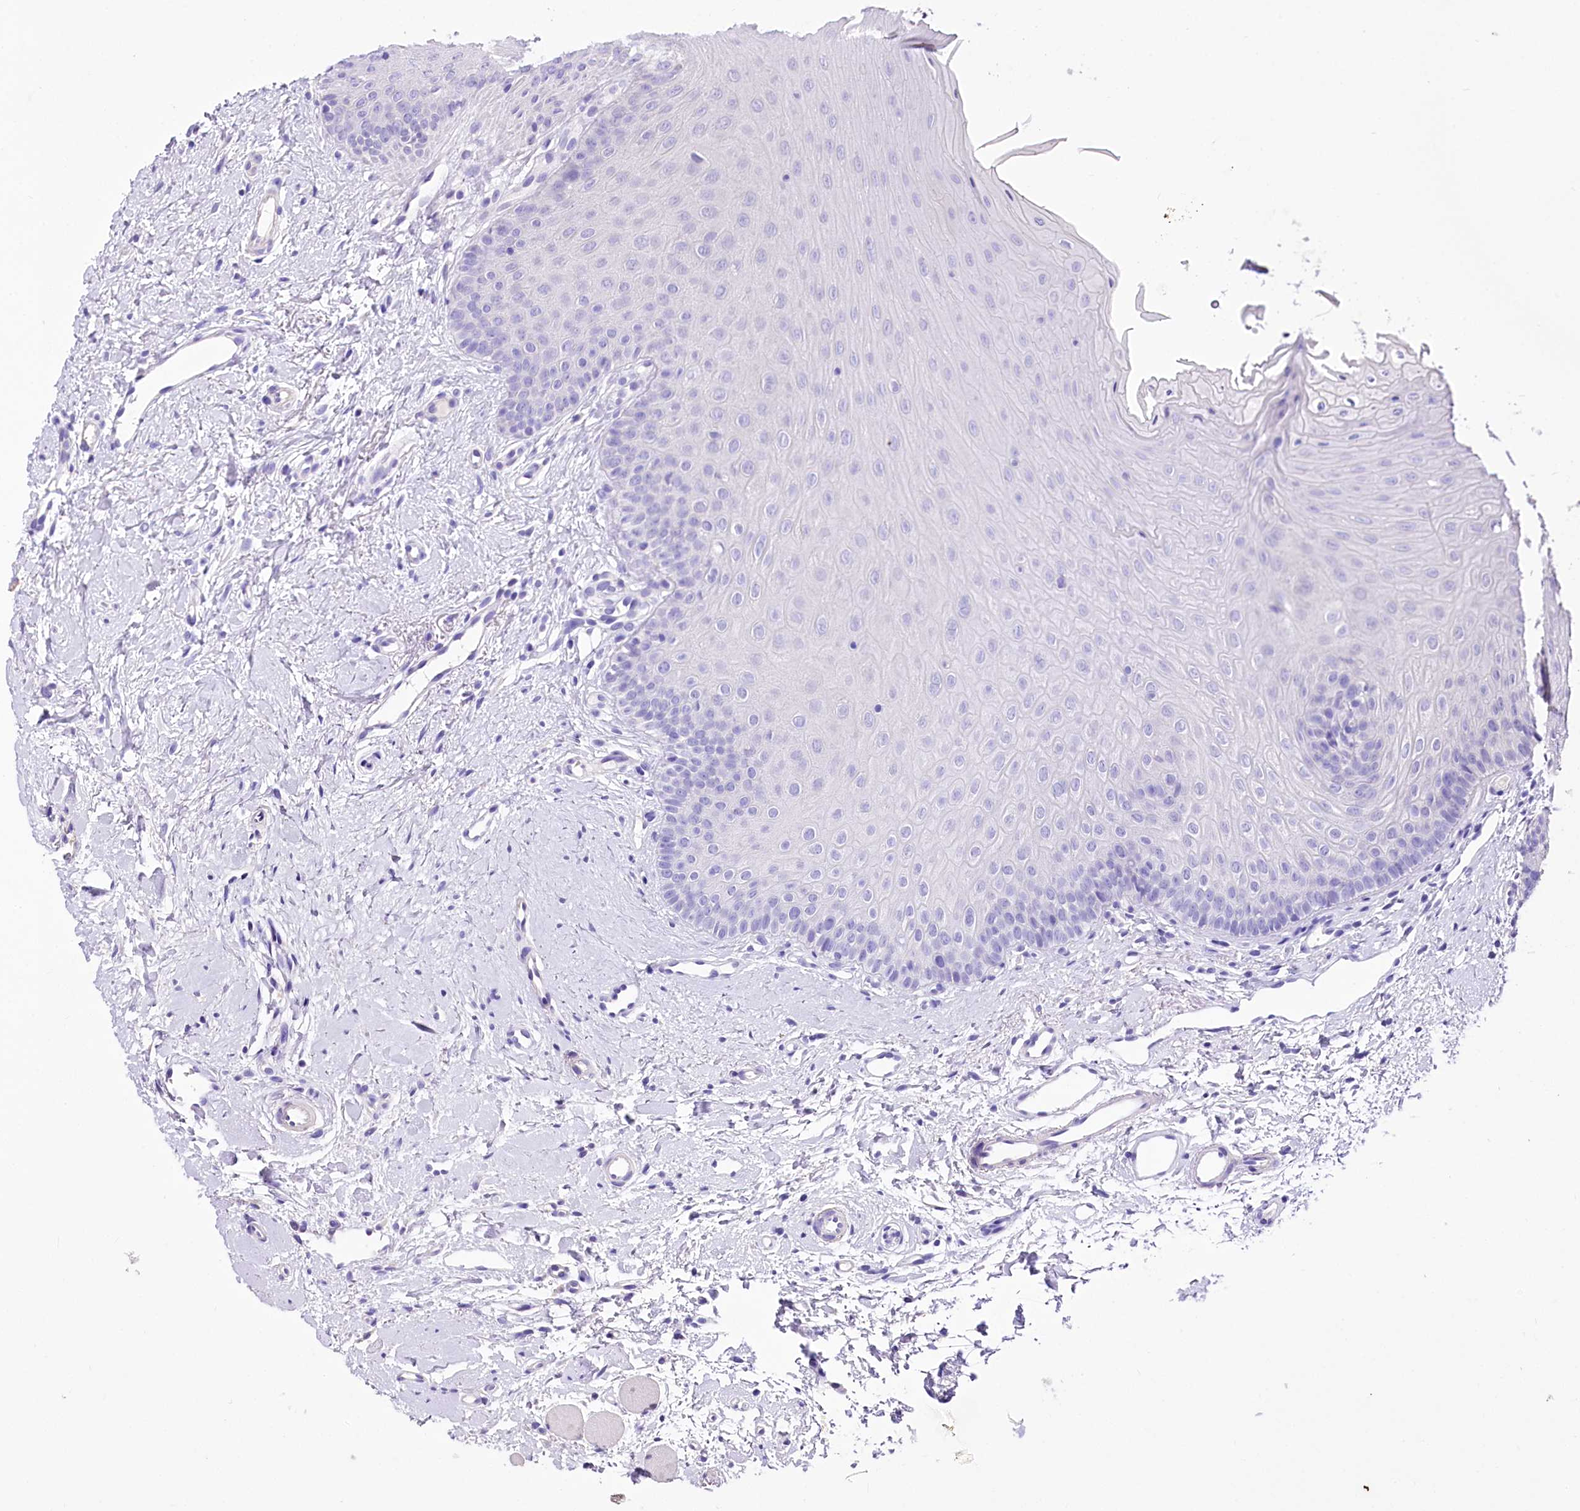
{"staining": {"intensity": "negative", "quantity": "none", "location": "none"}, "tissue": "oral mucosa", "cell_type": "Squamous epithelial cells", "image_type": "normal", "snomed": [{"axis": "morphology", "description": "Normal tissue, NOS"}, {"axis": "topography", "description": "Oral tissue"}], "caption": "This is an immunohistochemistry photomicrograph of normal human oral mucosa. There is no positivity in squamous epithelial cells.", "gene": "PCYOX1L", "patient": {"sex": "female", "age": 68}}